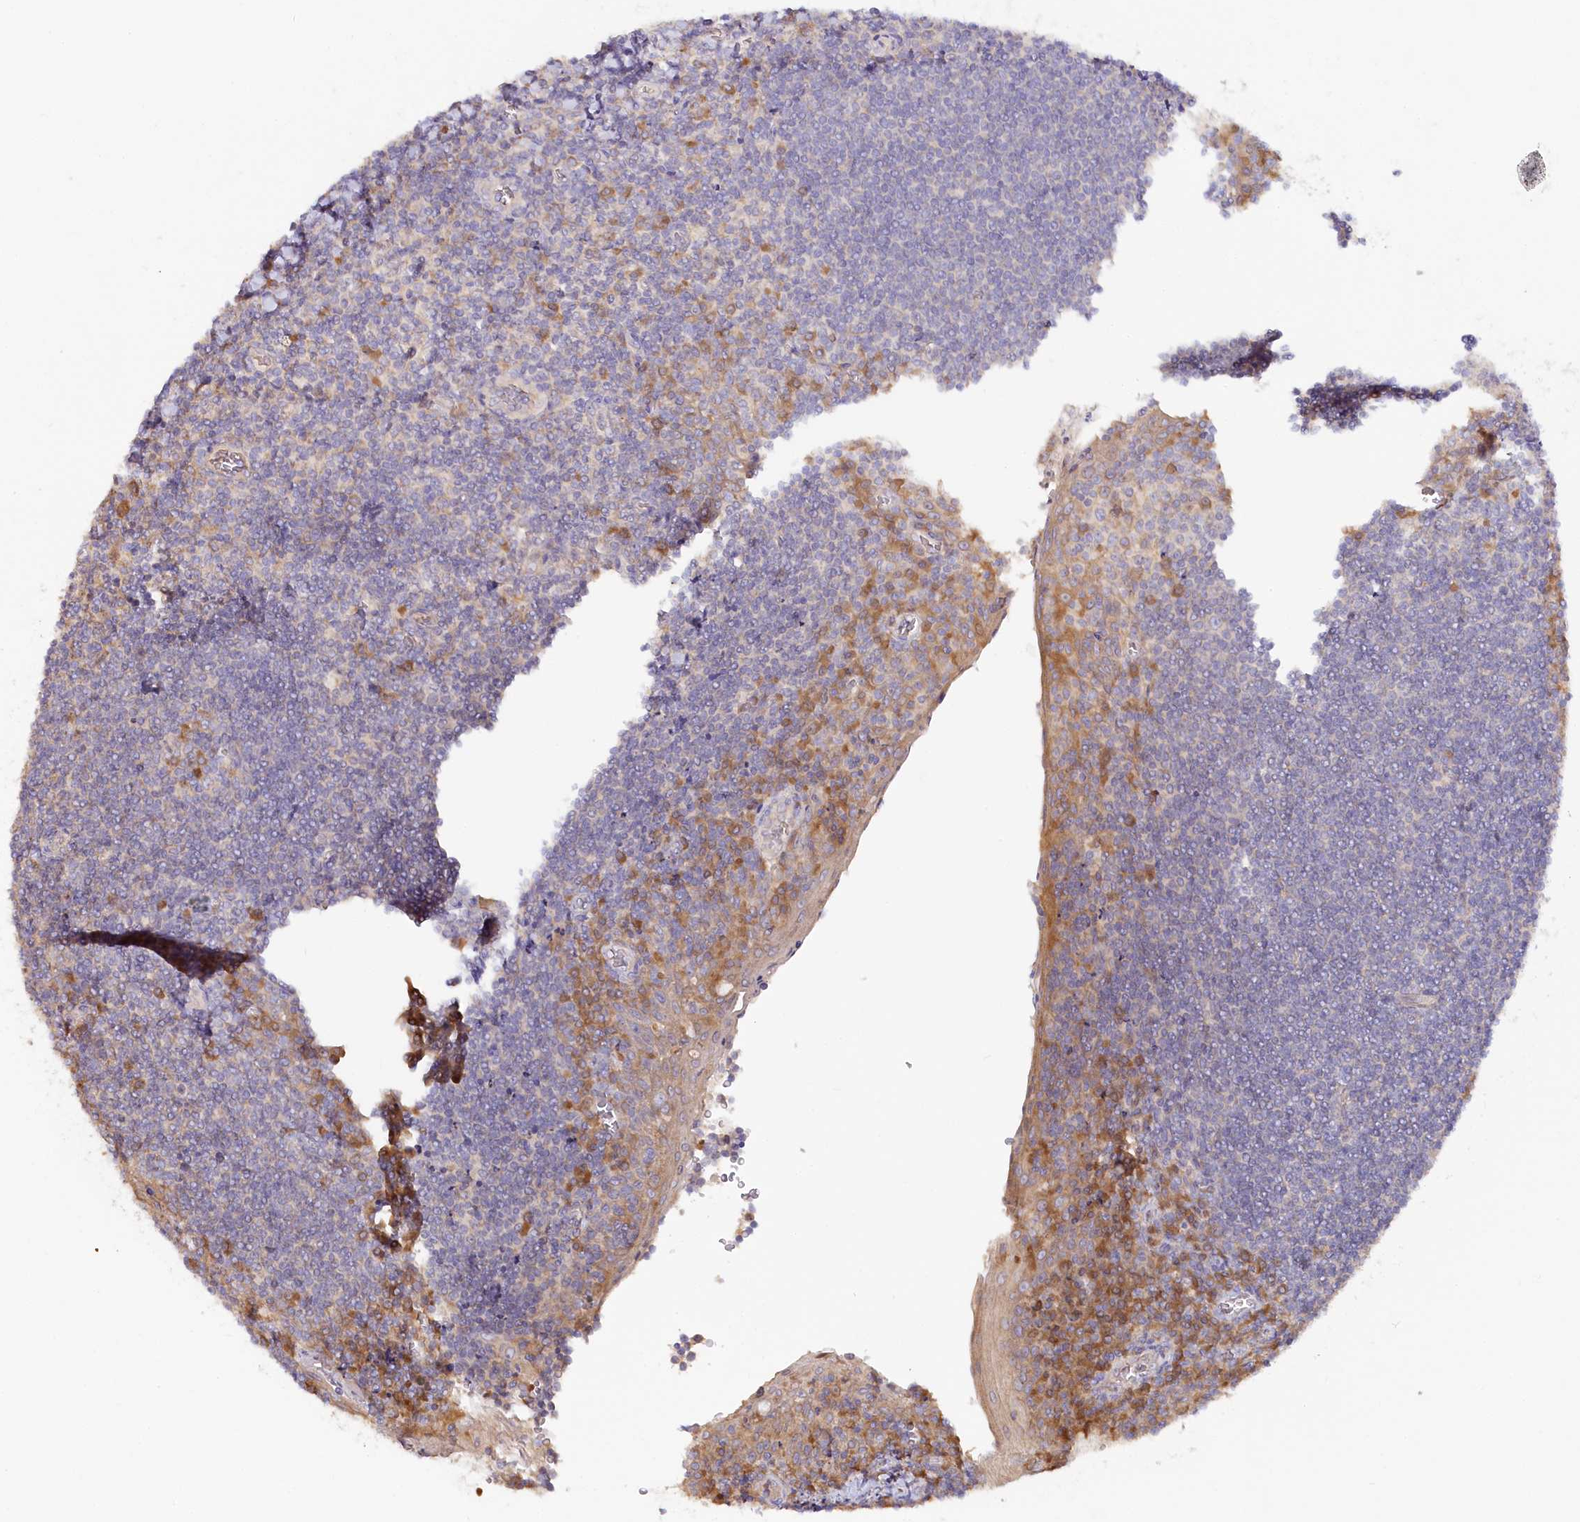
{"staining": {"intensity": "weak", "quantity": "<25%", "location": "cytoplasmic/membranous"}, "tissue": "tonsil", "cell_type": "Germinal center cells", "image_type": "normal", "snomed": [{"axis": "morphology", "description": "Normal tissue, NOS"}, {"axis": "topography", "description": "Tonsil"}], "caption": "DAB (3,3'-diaminobenzidine) immunohistochemical staining of normal human tonsil demonstrates no significant staining in germinal center cells.", "gene": "PAIP2", "patient": {"sex": "male", "age": 27}}